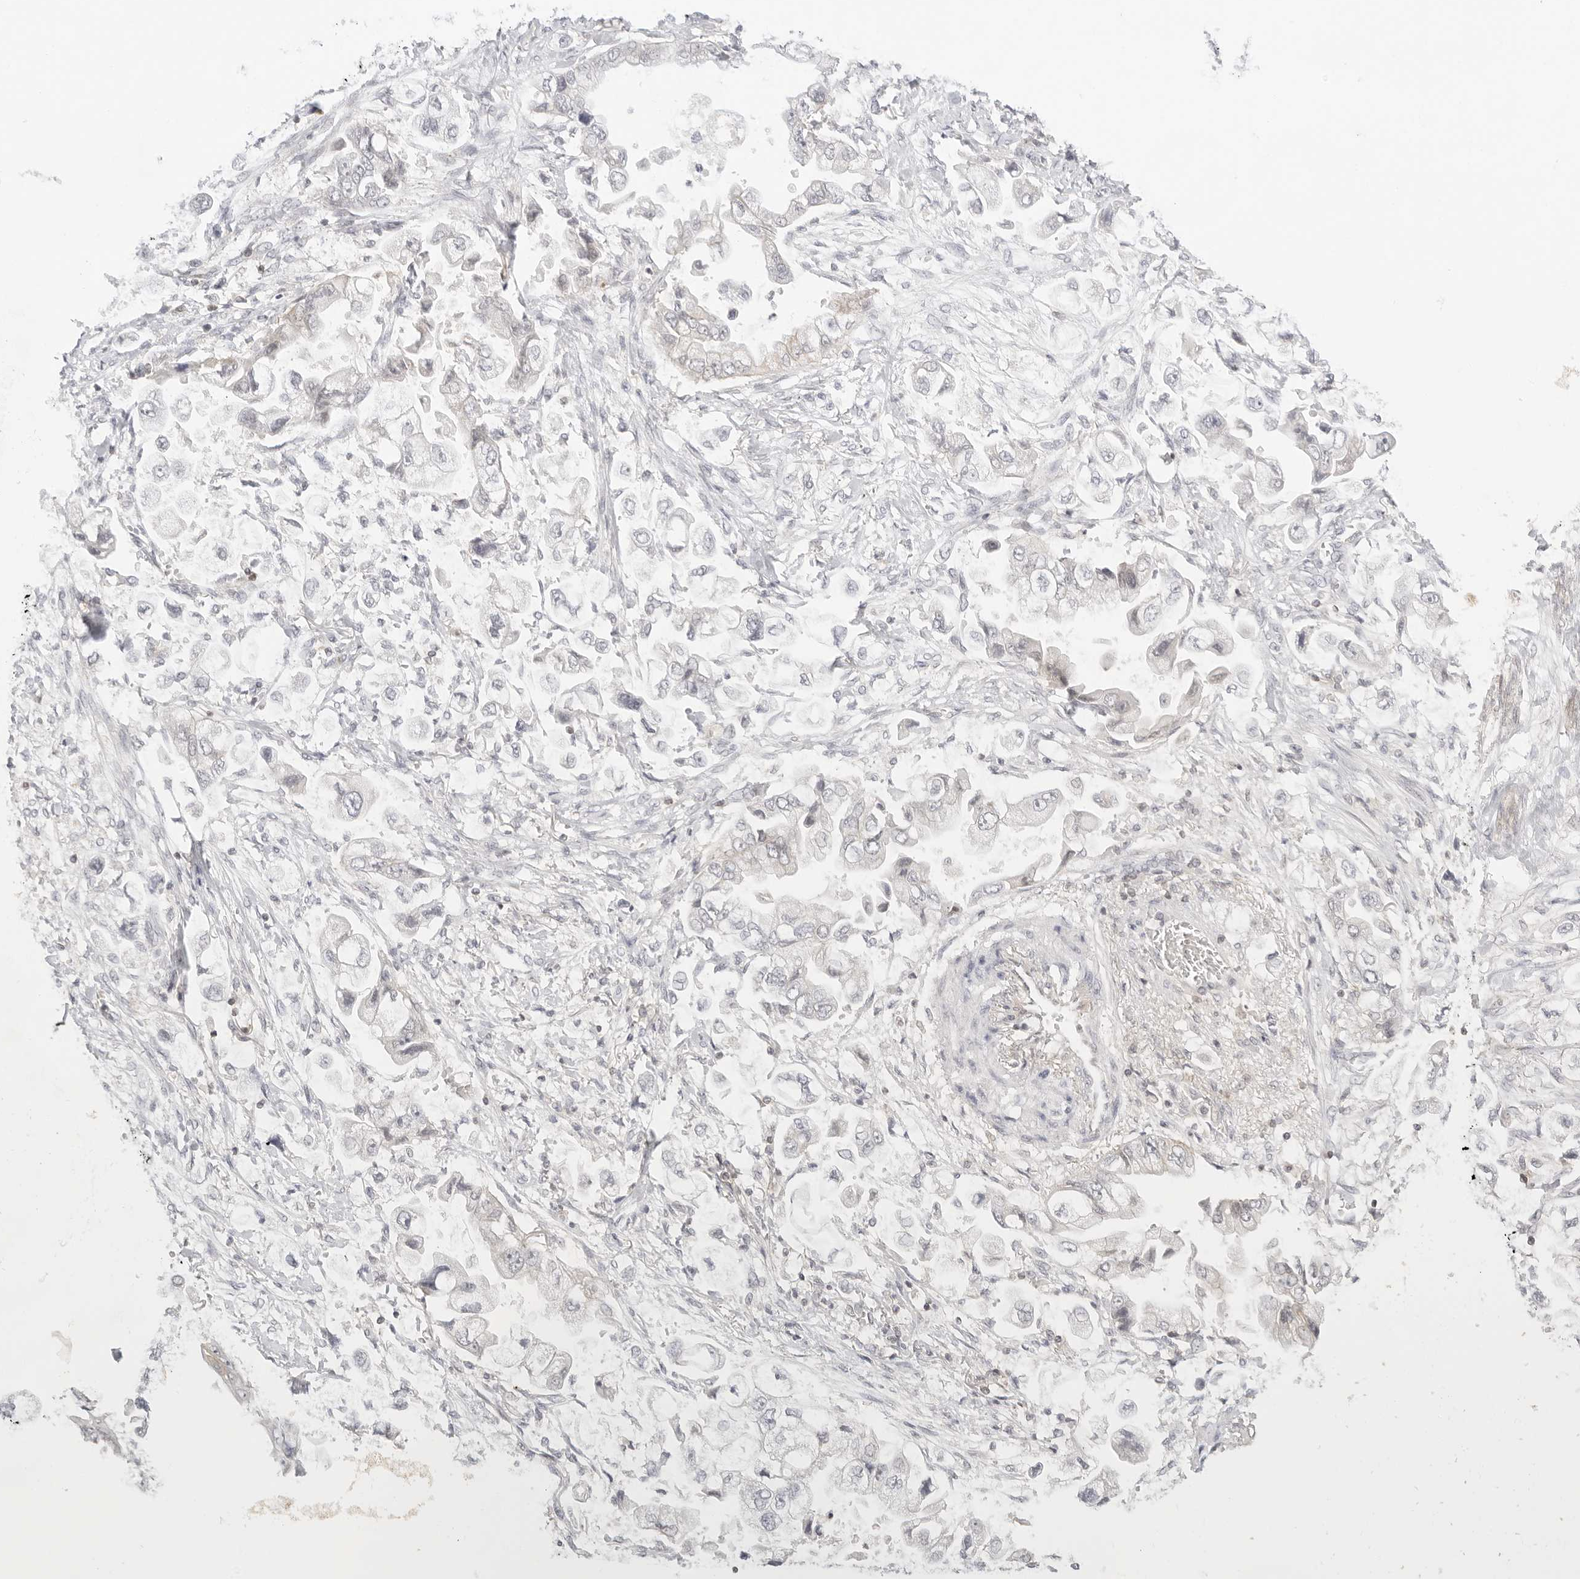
{"staining": {"intensity": "negative", "quantity": "none", "location": "none"}, "tissue": "stomach cancer", "cell_type": "Tumor cells", "image_type": "cancer", "snomed": [{"axis": "morphology", "description": "Adenocarcinoma, NOS"}, {"axis": "topography", "description": "Stomach"}], "caption": "Protein analysis of stomach cancer (adenocarcinoma) shows no significant expression in tumor cells. (DAB IHC with hematoxylin counter stain).", "gene": "TNFRSF14", "patient": {"sex": "male", "age": 62}}